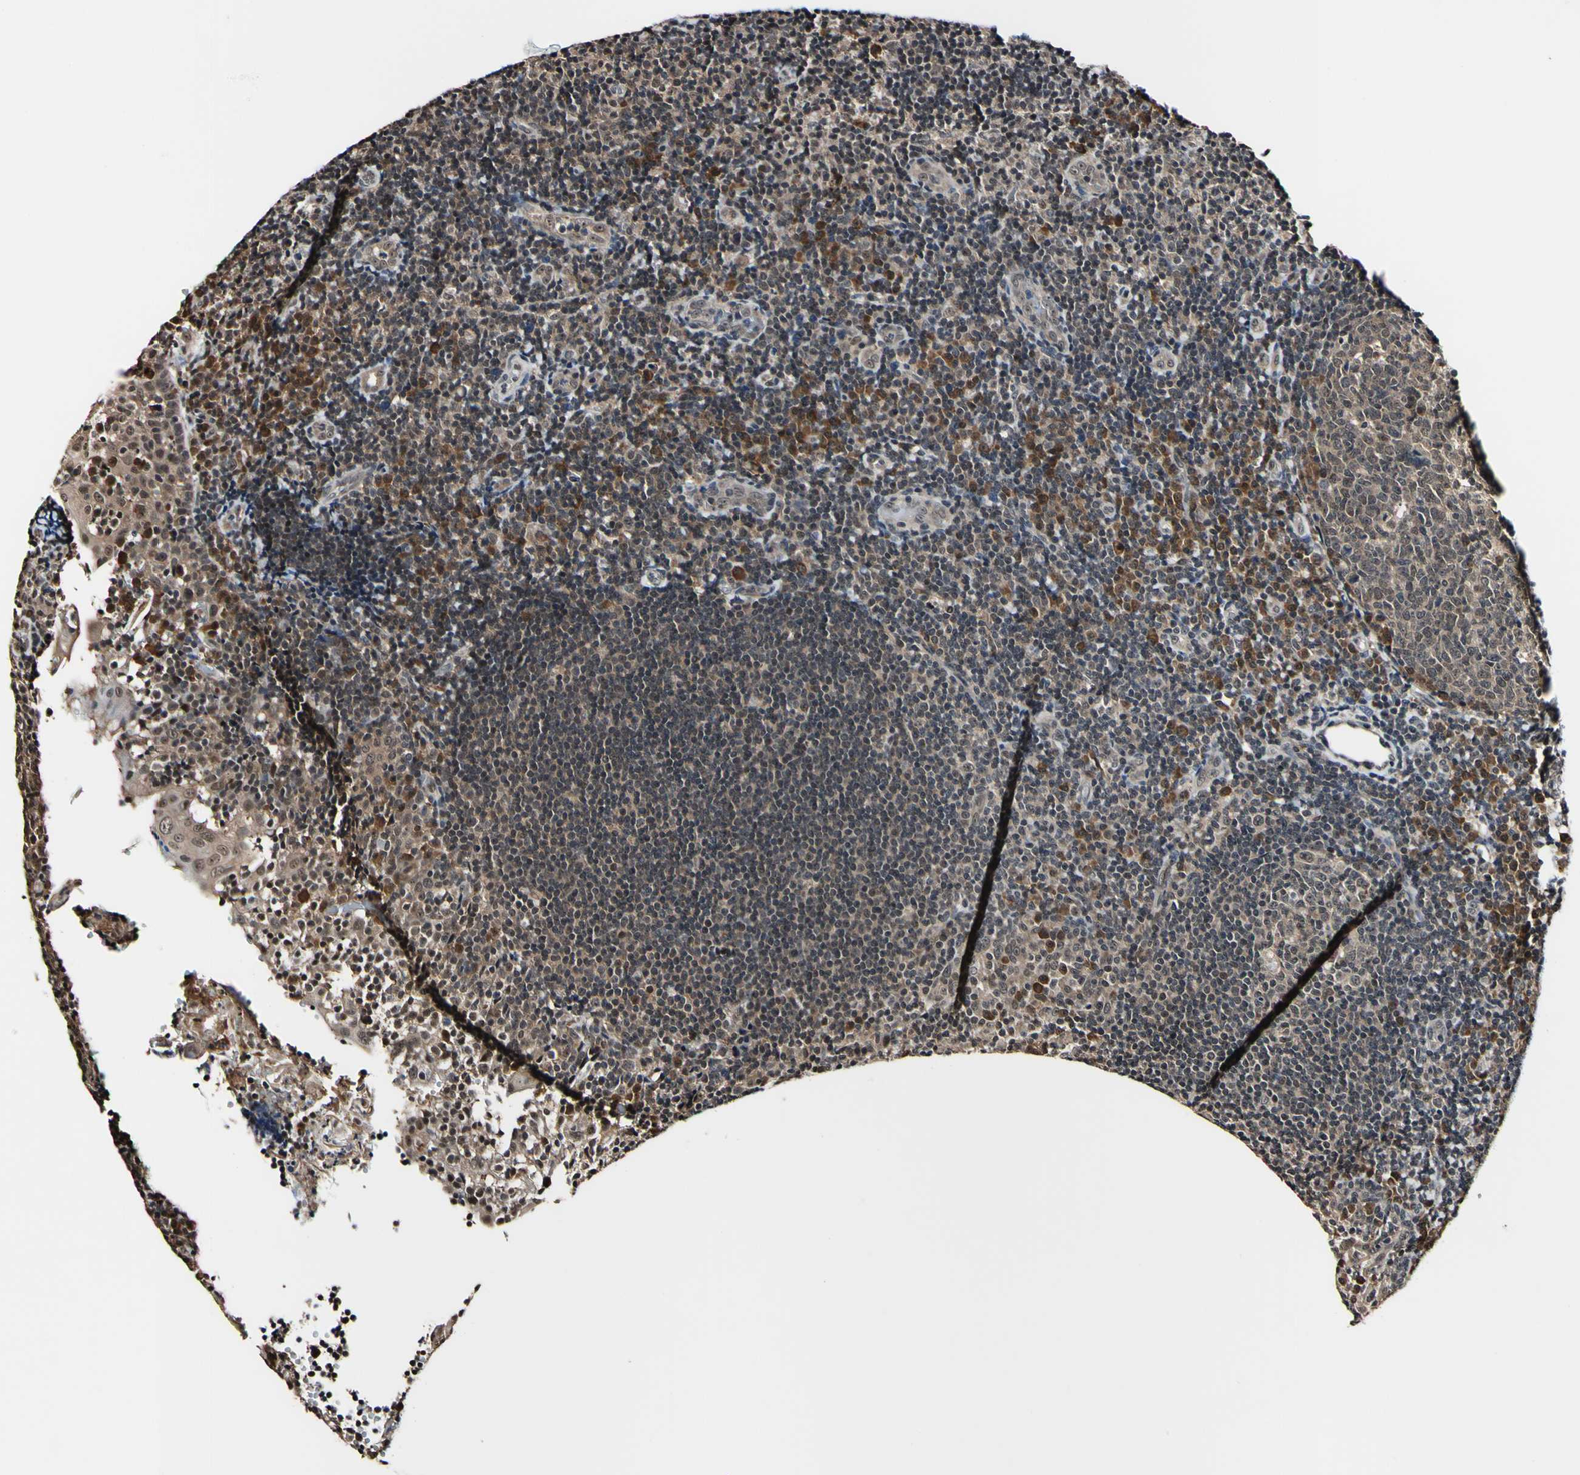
{"staining": {"intensity": "weak", "quantity": ">75%", "location": "cytoplasmic/membranous,nuclear"}, "tissue": "tonsil", "cell_type": "Germinal center cells", "image_type": "normal", "snomed": [{"axis": "morphology", "description": "Normal tissue, NOS"}, {"axis": "topography", "description": "Tonsil"}], "caption": "Tonsil stained with immunohistochemistry (IHC) exhibits weak cytoplasmic/membranous,nuclear expression in approximately >75% of germinal center cells.", "gene": "PSMD10", "patient": {"sex": "female", "age": 40}}